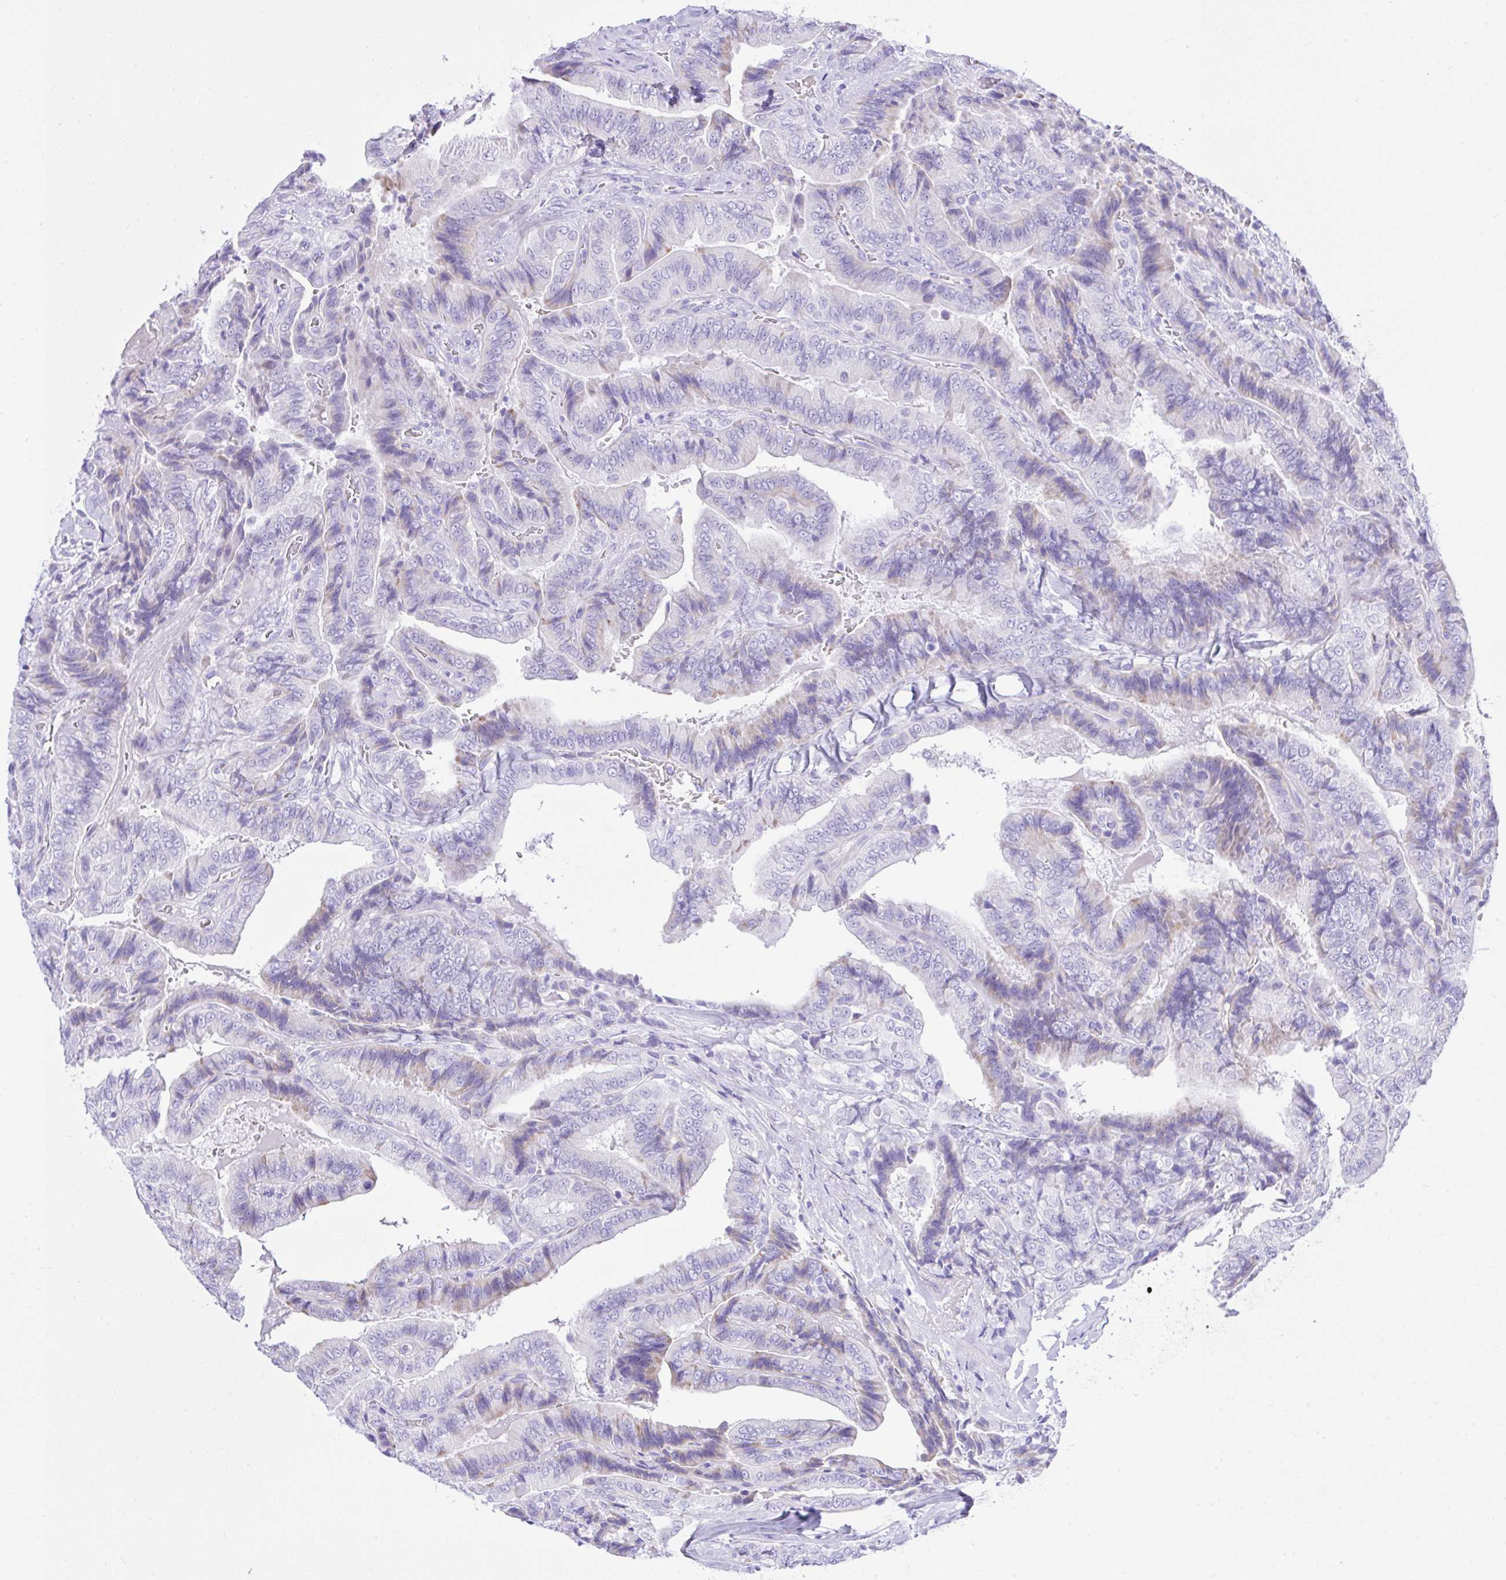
{"staining": {"intensity": "negative", "quantity": "none", "location": "none"}, "tissue": "thyroid cancer", "cell_type": "Tumor cells", "image_type": "cancer", "snomed": [{"axis": "morphology", "description": "Papillary adenocarcinoma, NOS"}, {"axis": "topography", "description": "Thyroid gland"}], "caption": "Immunohistochemistry of thyroid cancer reveals no expression in tumor cells.", "gene": "SEL1L2", "patient": {"sex": "male", "age": 61}}